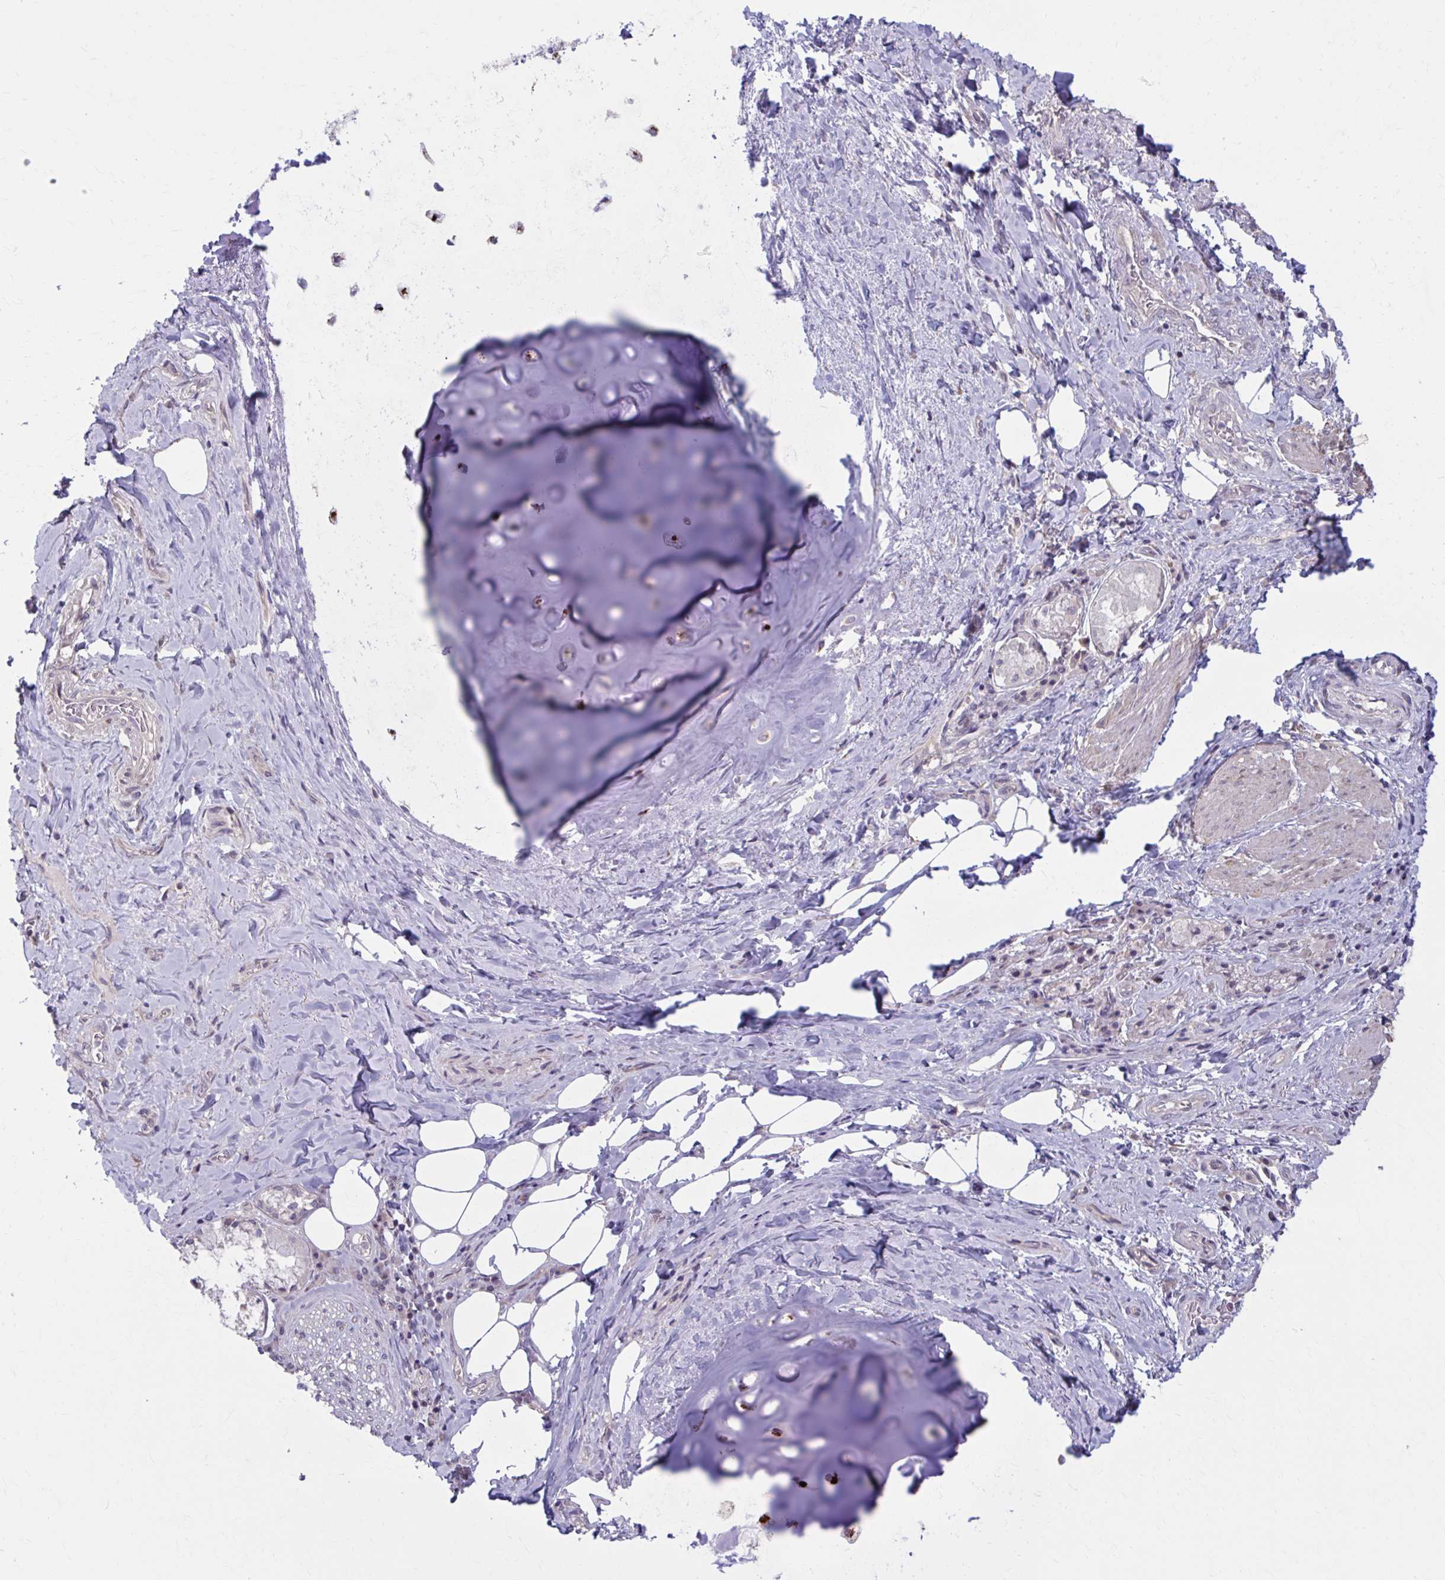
{"staining": {"intensity": "negative", "quantity": "none", "location": "none"}, "tissue": "adipose tissue", "cell_type": "Adipocytes", "image_type": "normal", "snomed": [{"axis": "morphology", "description": "Normal tissue, NOS"}, {"axis": "topography", "description": "Cartilage tissue"}, {"axis": "topography", "description": "Bronchus"}], "caption": "This is an immunohistochemistry (IHC) image of normal adipose tissue. There is no expression in adipocytes.", "gene": "CHST3", "patient": {"sex": "male", "age": 64}}